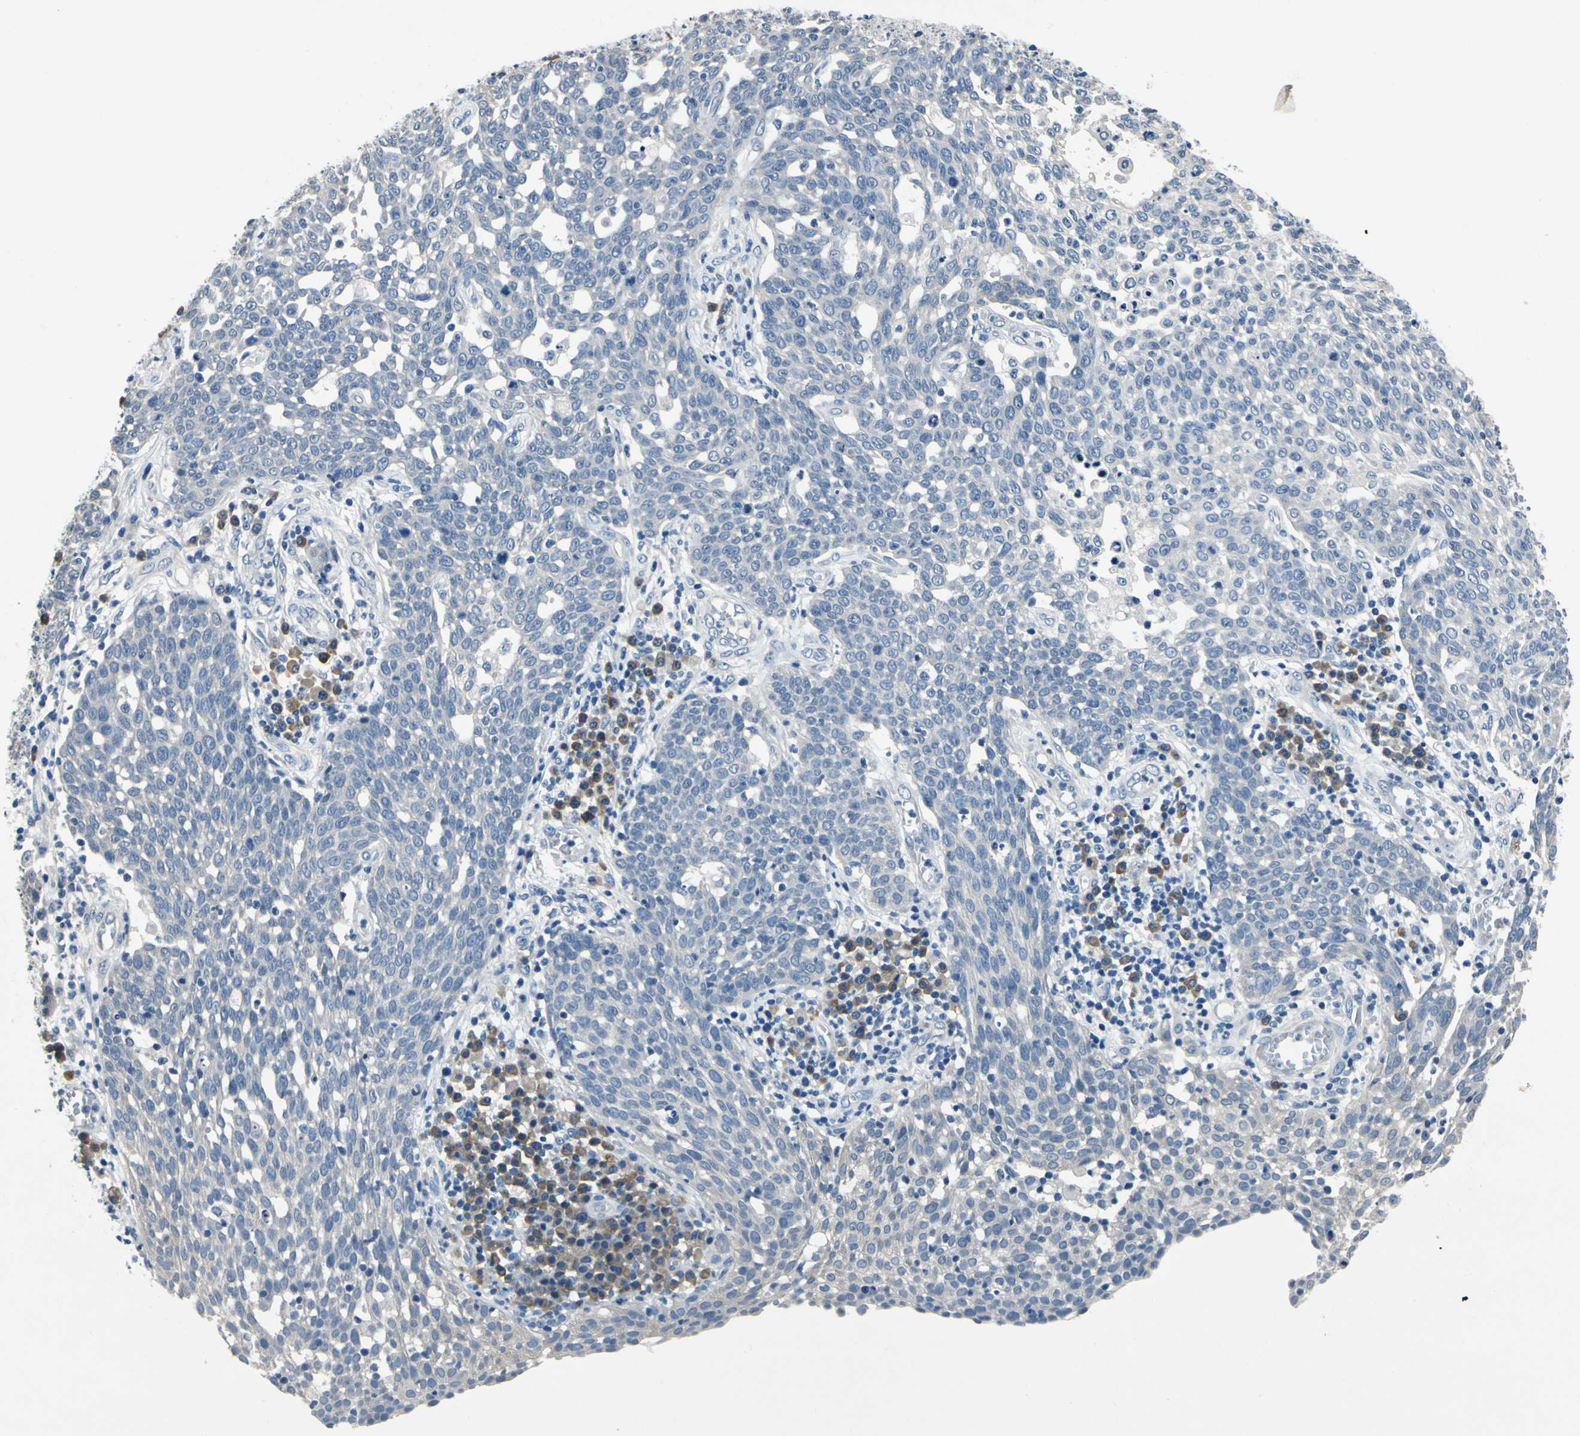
{"staining": {"intensity": "negative", "quantity": "none", "location": "none"}, "tissue": "cervical cancer", "cell_type": "Tumor cells", "image_type": "cancer", "snomed": [{"axis": "morphology", "description": "Squamous cell carcinoma, NOS"}, {"axis": "topography", "description": "Cervix"}], "caption": "DAB immunohistochemical staining of cervical cancer displays no significant expression in tumor cells. (DAB (3,3'-diaminobenzidine) immunohistochemistry (IHC), high magnification).", "gene": "SELENOK", "patient": {"sex": "female", "age": 34}}